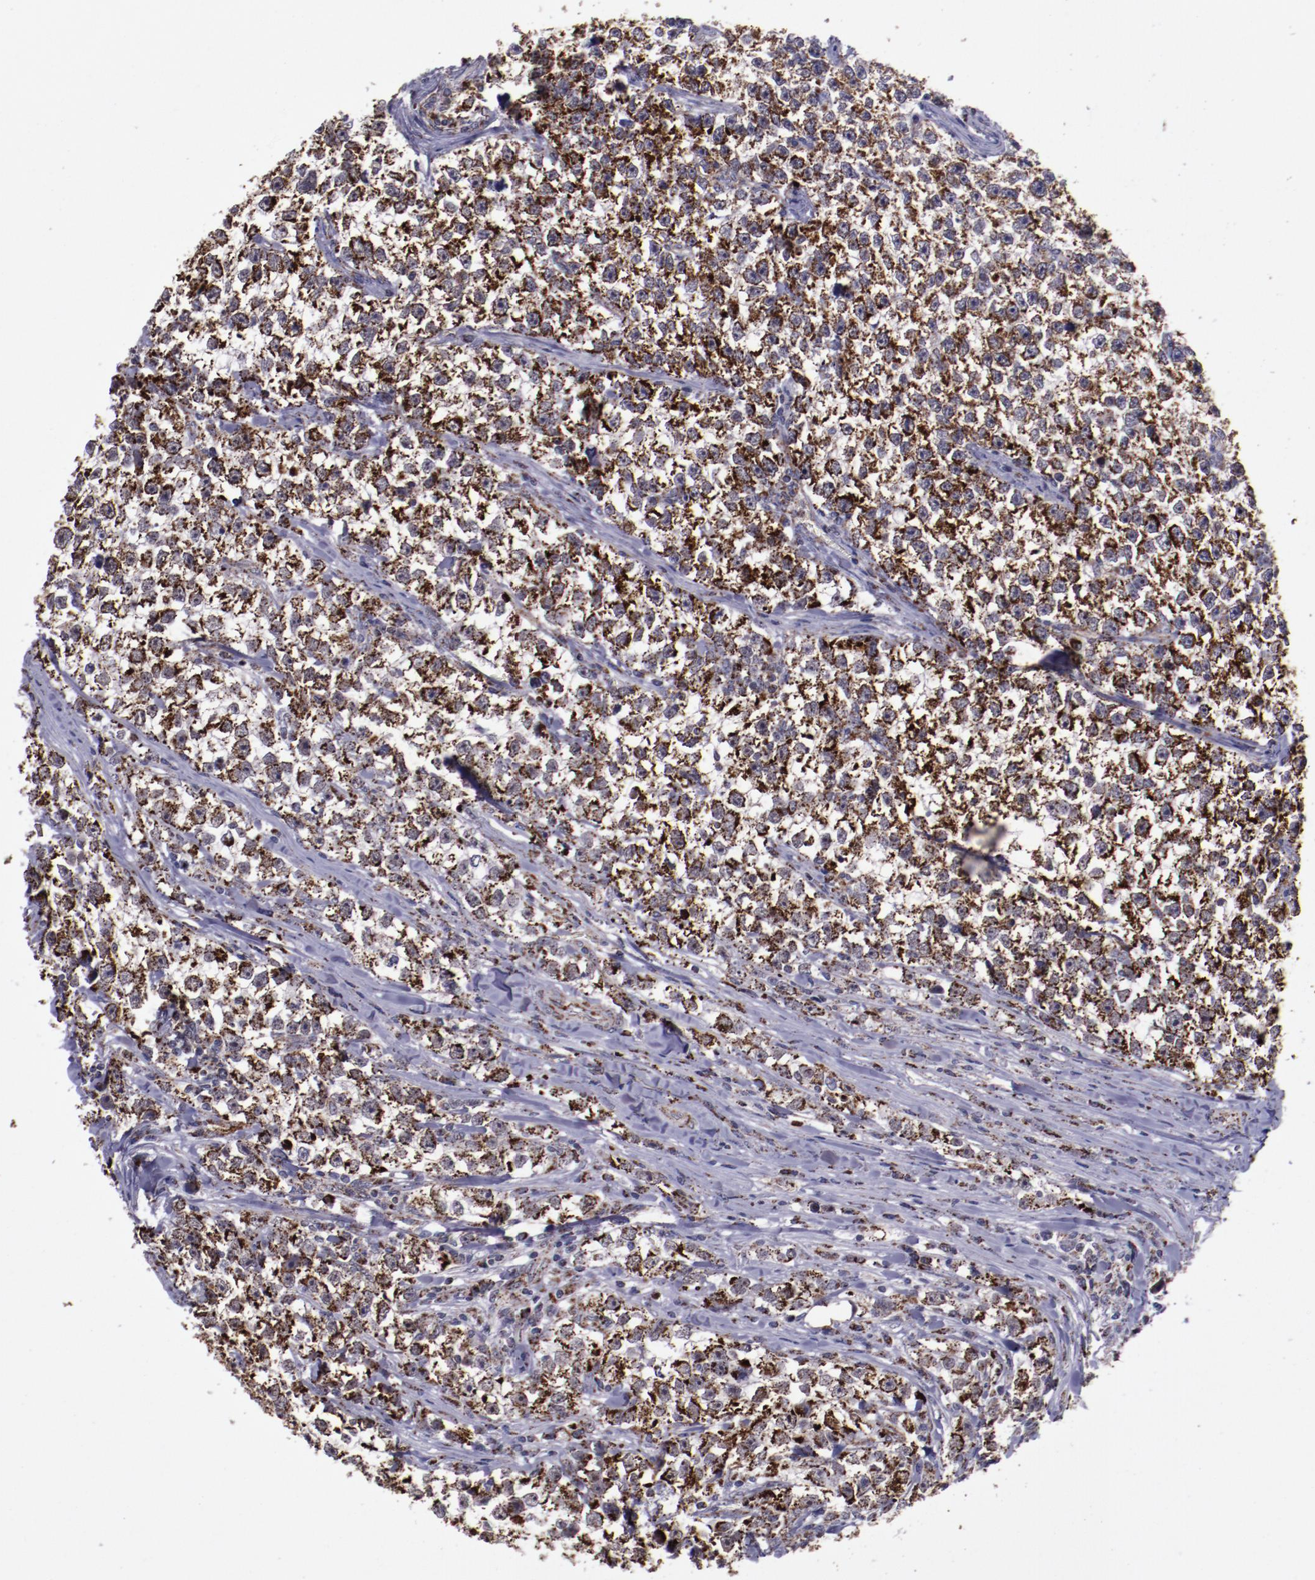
{"staining": {"intensity": "moderate", "quantity": ">75%", "location": "cytoplasmic/membranous"}, "tissue": "testis cancer", "cell_type": "Tumor cells", "image_type": "cancer", "snomed": [{"axis": "morphology", "description": "Seminoma, NOS"}, {"axis": "morphology", "description": "Carcinoma, Embryonal, NOS"}, {"axis": "topography", "description": "Testis"}], "caption": "Immunohistochemistry (IHC) (DAB) staining of human testis cancer (seminoma) shows moderate cytoplasmic/membranous protein positivity in about >75% of tumor cells.", "gene": "LONP1", "patient": {"sex": "male", "age": 30}}